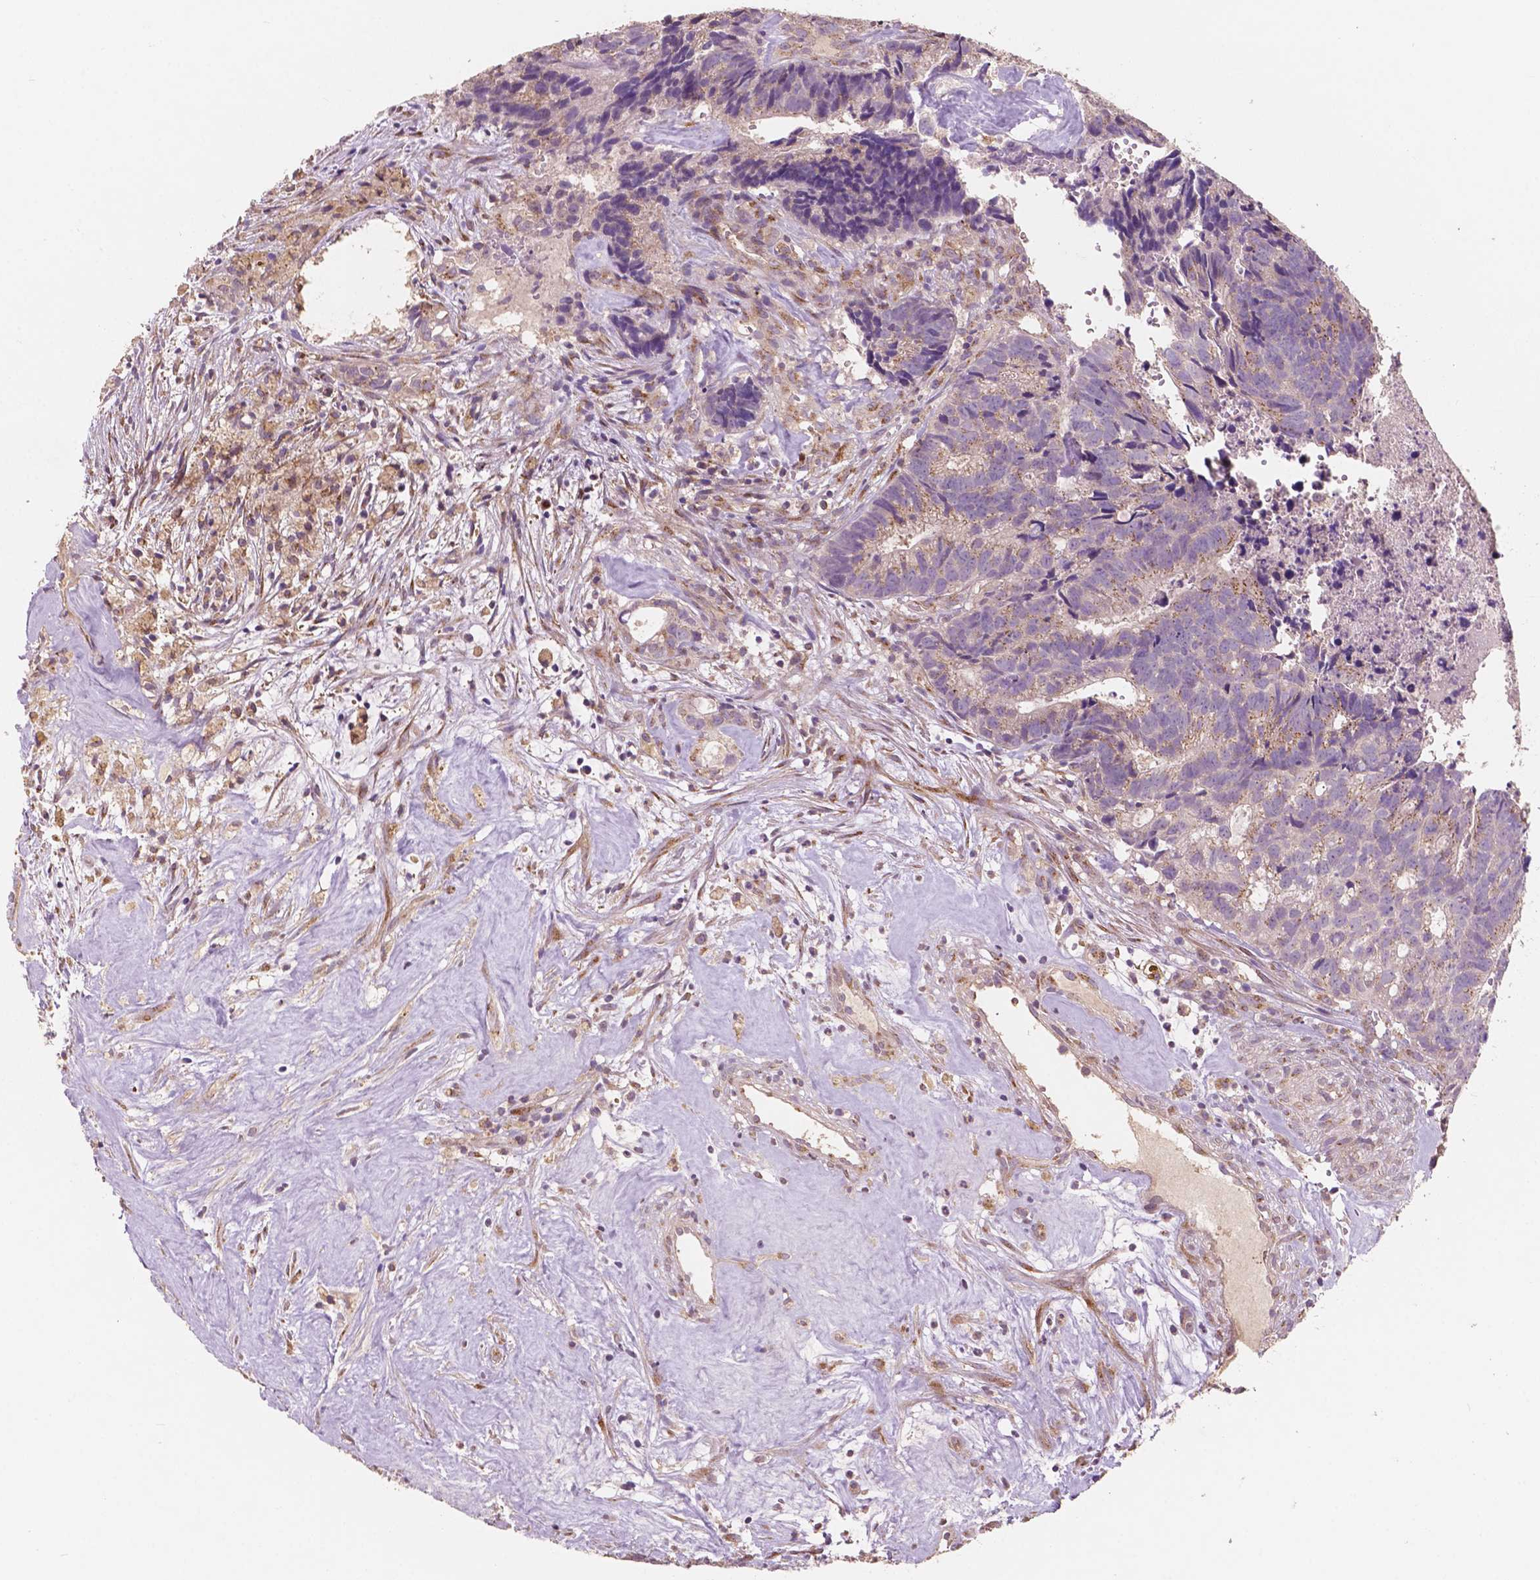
{"staining": {"intensity": "moderate", "quantity": "25%-75%", "location": "cytoplasmic/membranous"}, "tissue": "head and neck cancer", "cell_type": "Tumor cells", "image_type": "cancer", "snomed": [{"axis": "morphology", "description": "Adenocarcinoma, NOS"}, {"axis": "topography", "description": "Head-Neck"}], "caption": "Immunohistochemical staining of head and neck cancer shows medium levels of moderate cytoplasmic/membranous positivity in approximately 25%-75% of tumor cells.", "gene": "CHPT1", "patient": {"sex": "male", "age": 62}}